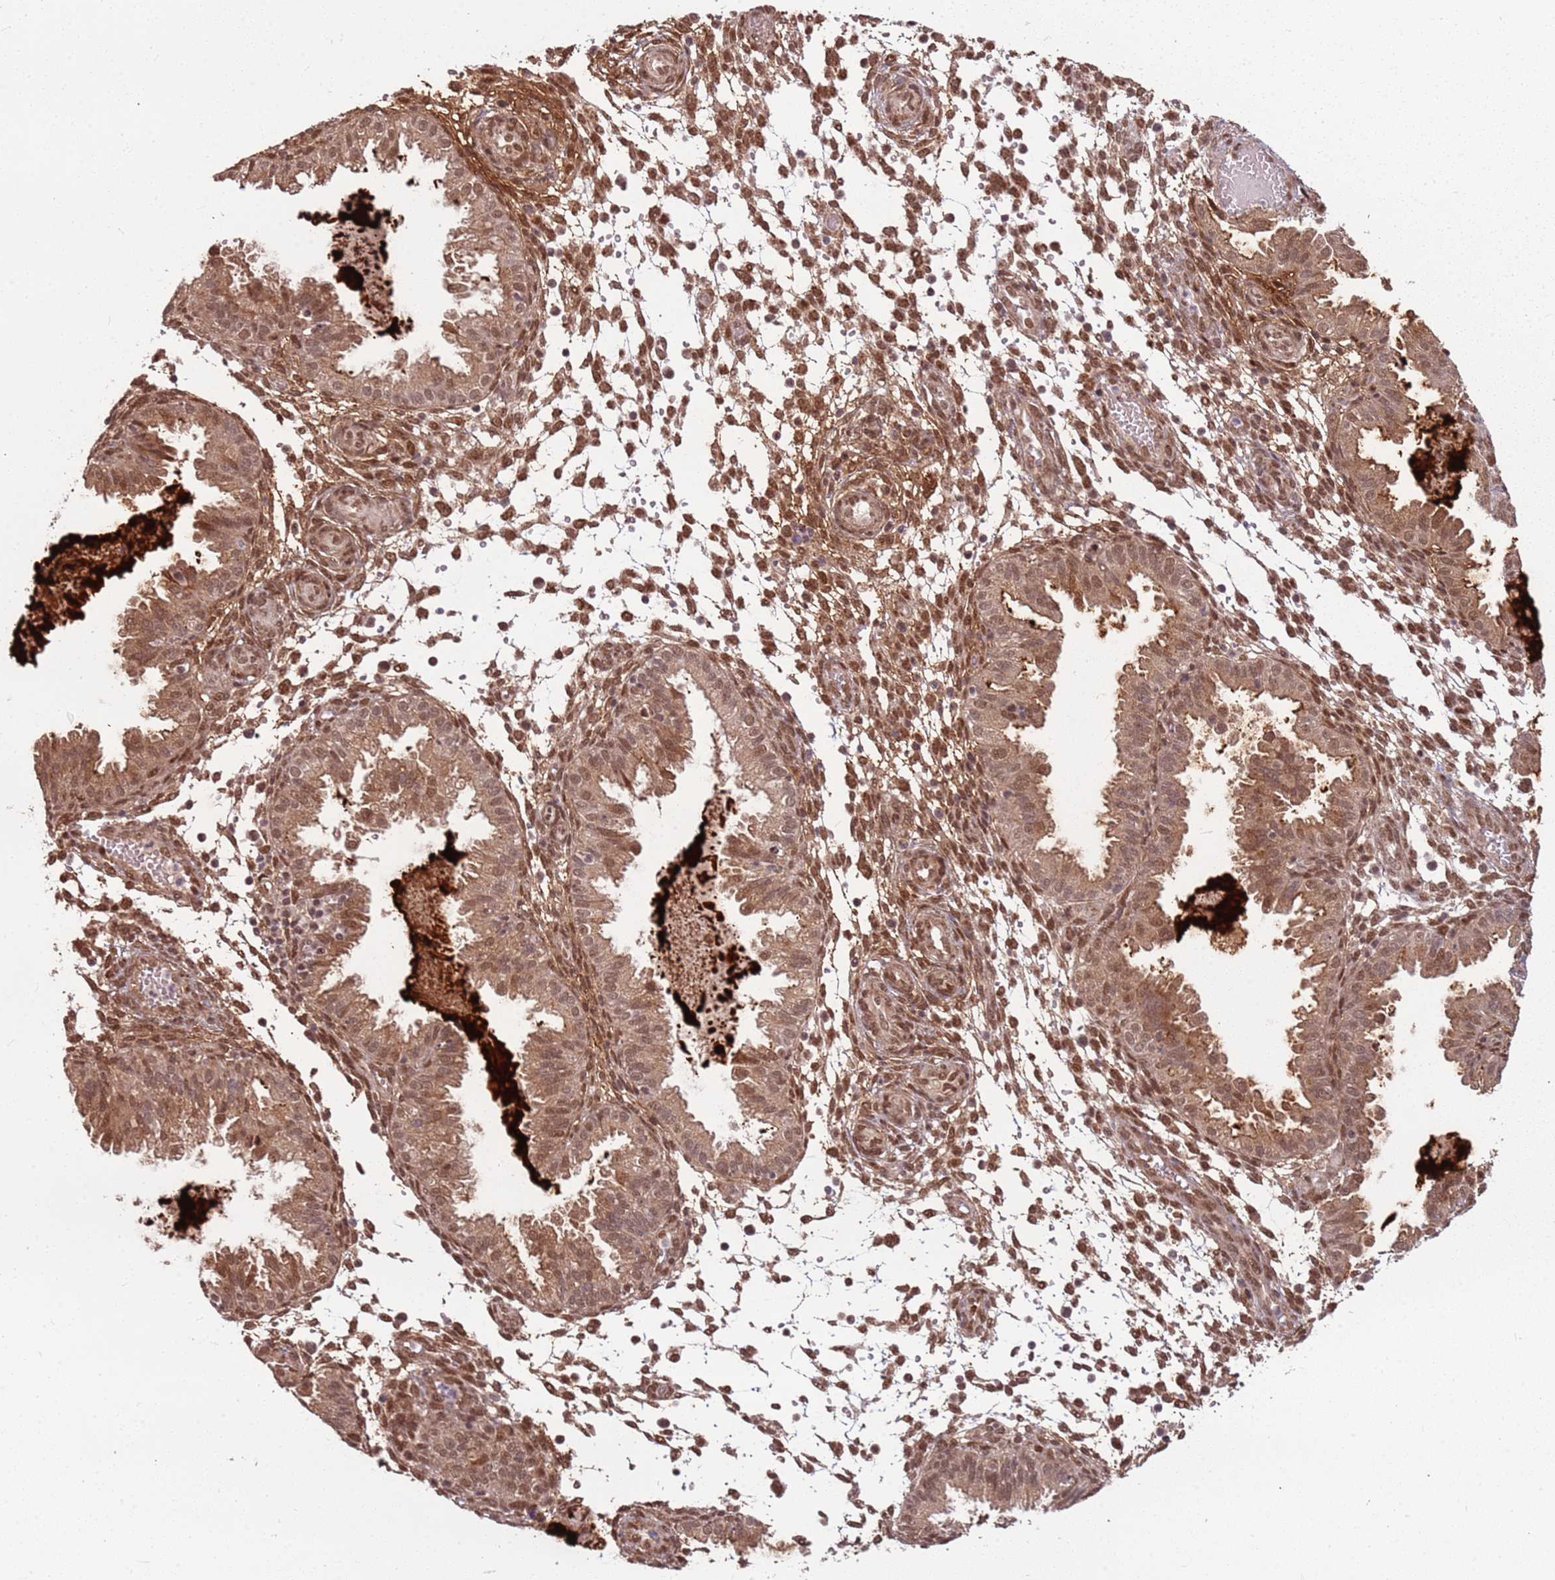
{"staining": {"intensity": "moderate", "quantity": "25%-75%", "location": "cytoplasmic/membranous,nuclear"}, "tissue": "endometrium", "cell_type": "Cells in endometrial stroma", "image_type": "normal", "snomed": [{"axis": "morphology", "description": "Normal tissue, NOS"}, {"axis": "topography", "description": "Endometrium"}], "caption": "Endometrium stained with a brown dye demonstrates moderate cytoplasmic/membranous,nuclear positive positivity in about 25%-75% of cells in endometrial stroma.", "gene": "POLR3H", "patient": {"sex": "female", "age": 33}}